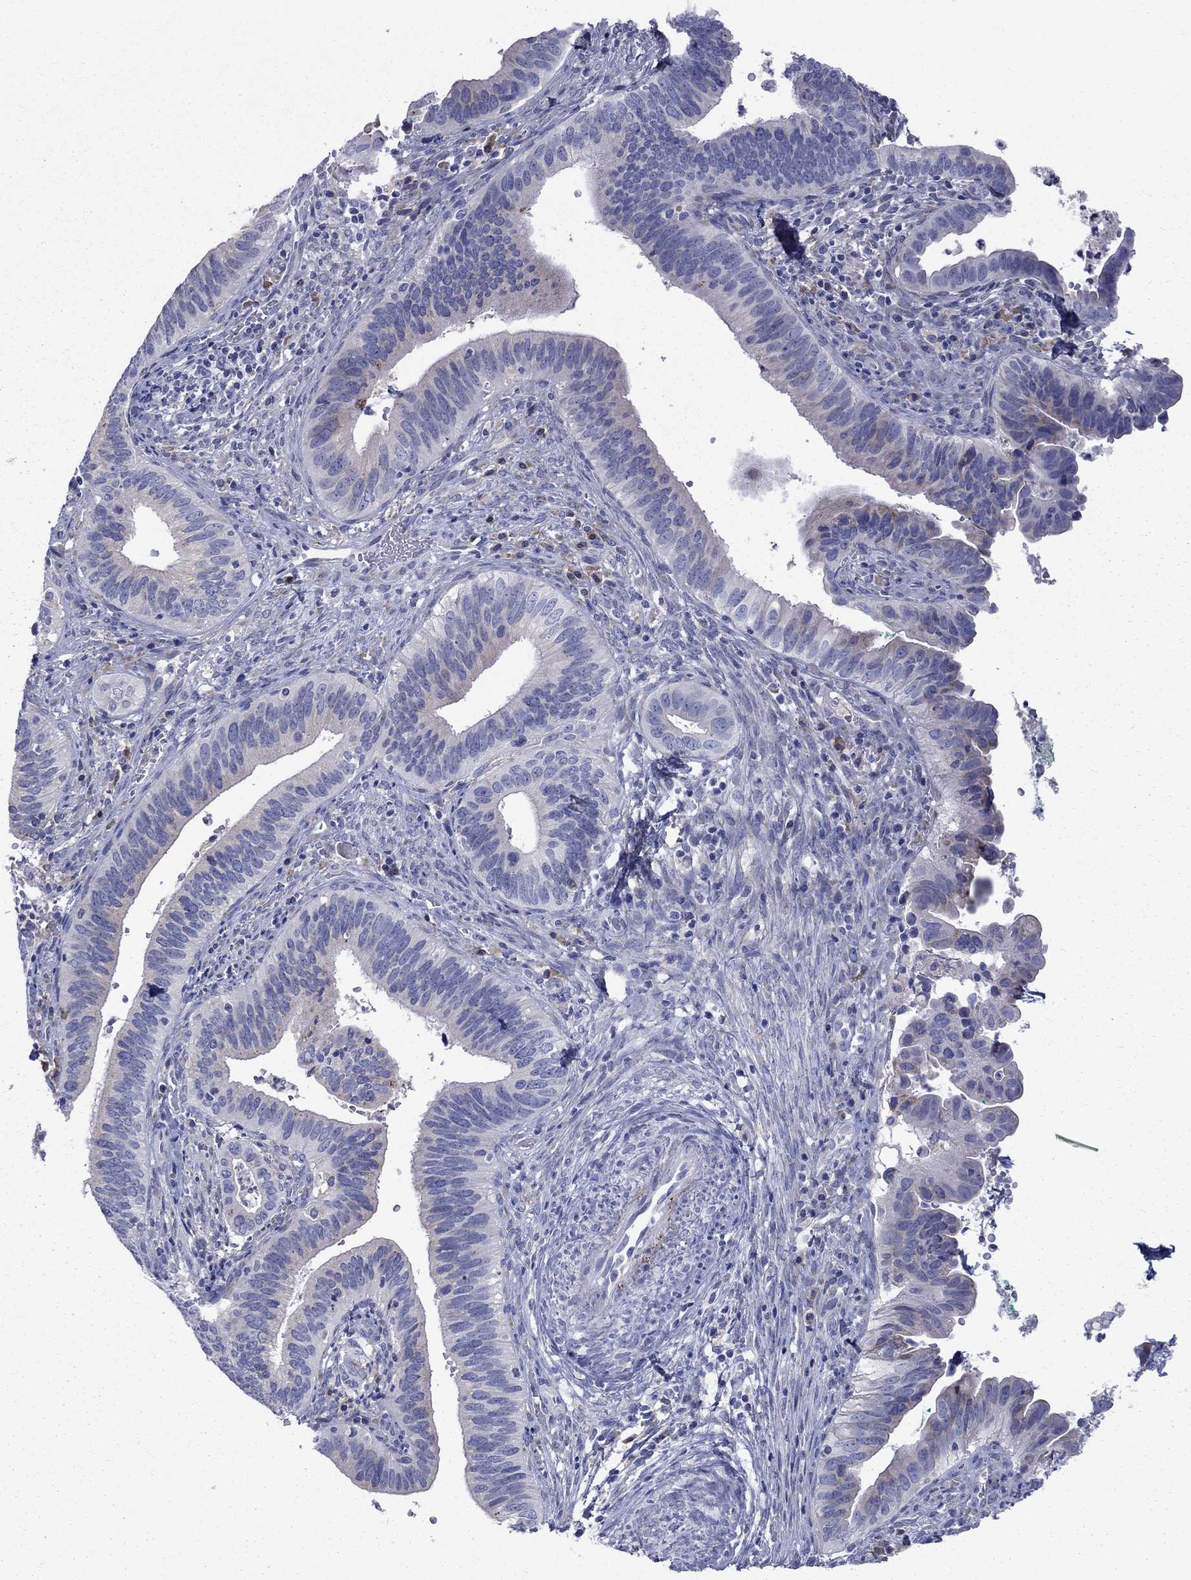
{"staining": {"intensity": "negative", "quantity": "none", "location": "none"}, "tissue": "cervical cancer", "cell_type": "Tumor cells", "image_type": "cancer", "snomed": [{"axis": "morphology", "description": "Adenocarcinoma, NOS"}, {"axis": "topography", "description": "Cervix"}], "caption": "There is no significant positivity in tumor cells of cervical cancer (adenocarcinoma).", "gene": "TMPRSS11A", "patient": {"sex": "female", "age": 42}}